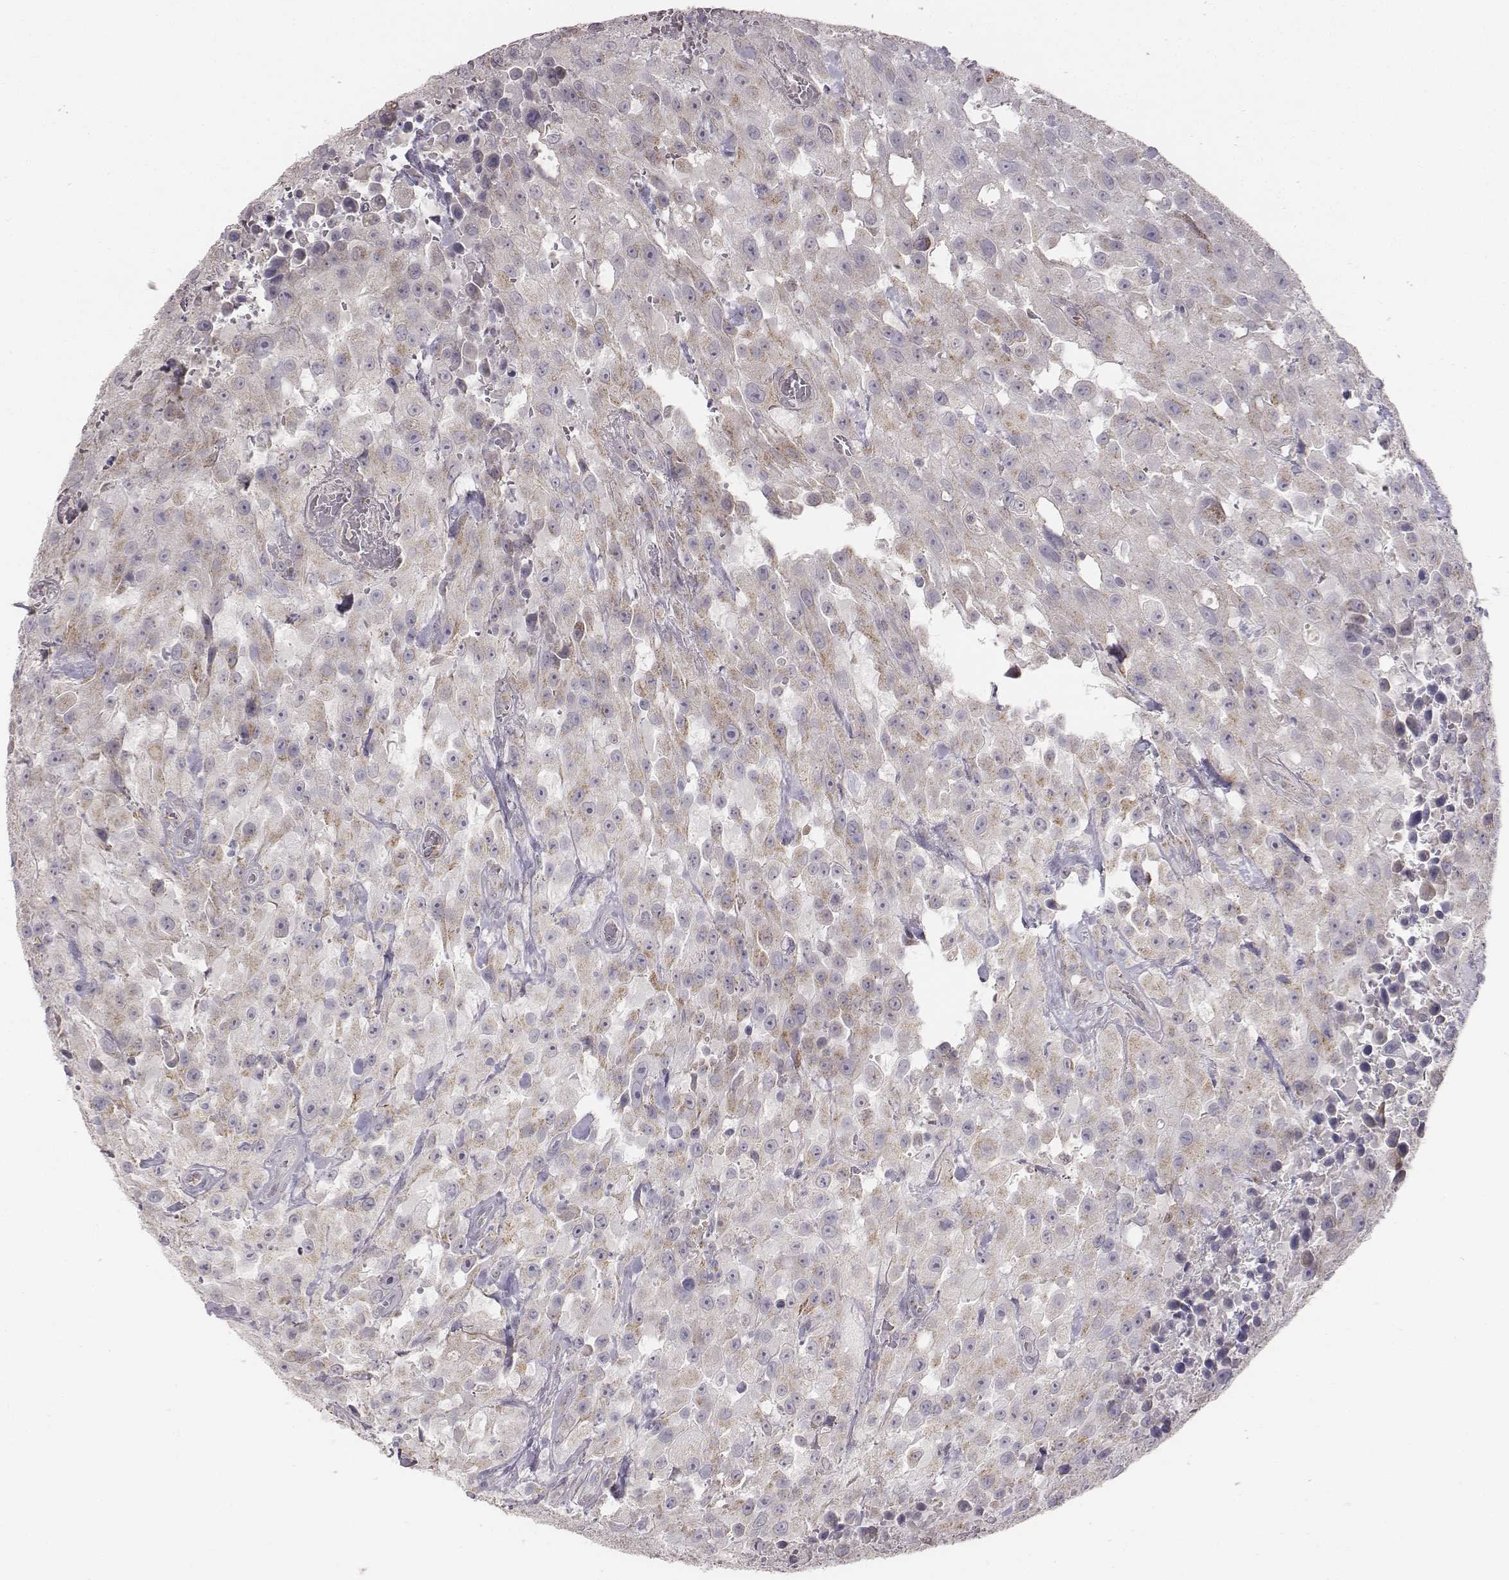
{"staining": {"intensity": "weak", "quantity": "<25%", "location": "cytoplasmic/membranous"}, "tissue": "urothelial cancer", "cell_type": "Tumor cells", "image_type": "cancer", "snomed": [{"axis": "morphology", "description": "Urothelial carcinoma, High grade"}, {"axis": "topography", "description": "Urinary bladder"}], "caption": "High magnification brightfield microscopy of urothelial cancer stained with DAB (3,3'-diaminobenzidine) (brown) and counterstained with hematoxylin (blue): tumor cells show no significant positivity.", "gene": "ABCD3", "patient": {"sex": "male", "age": 79}}